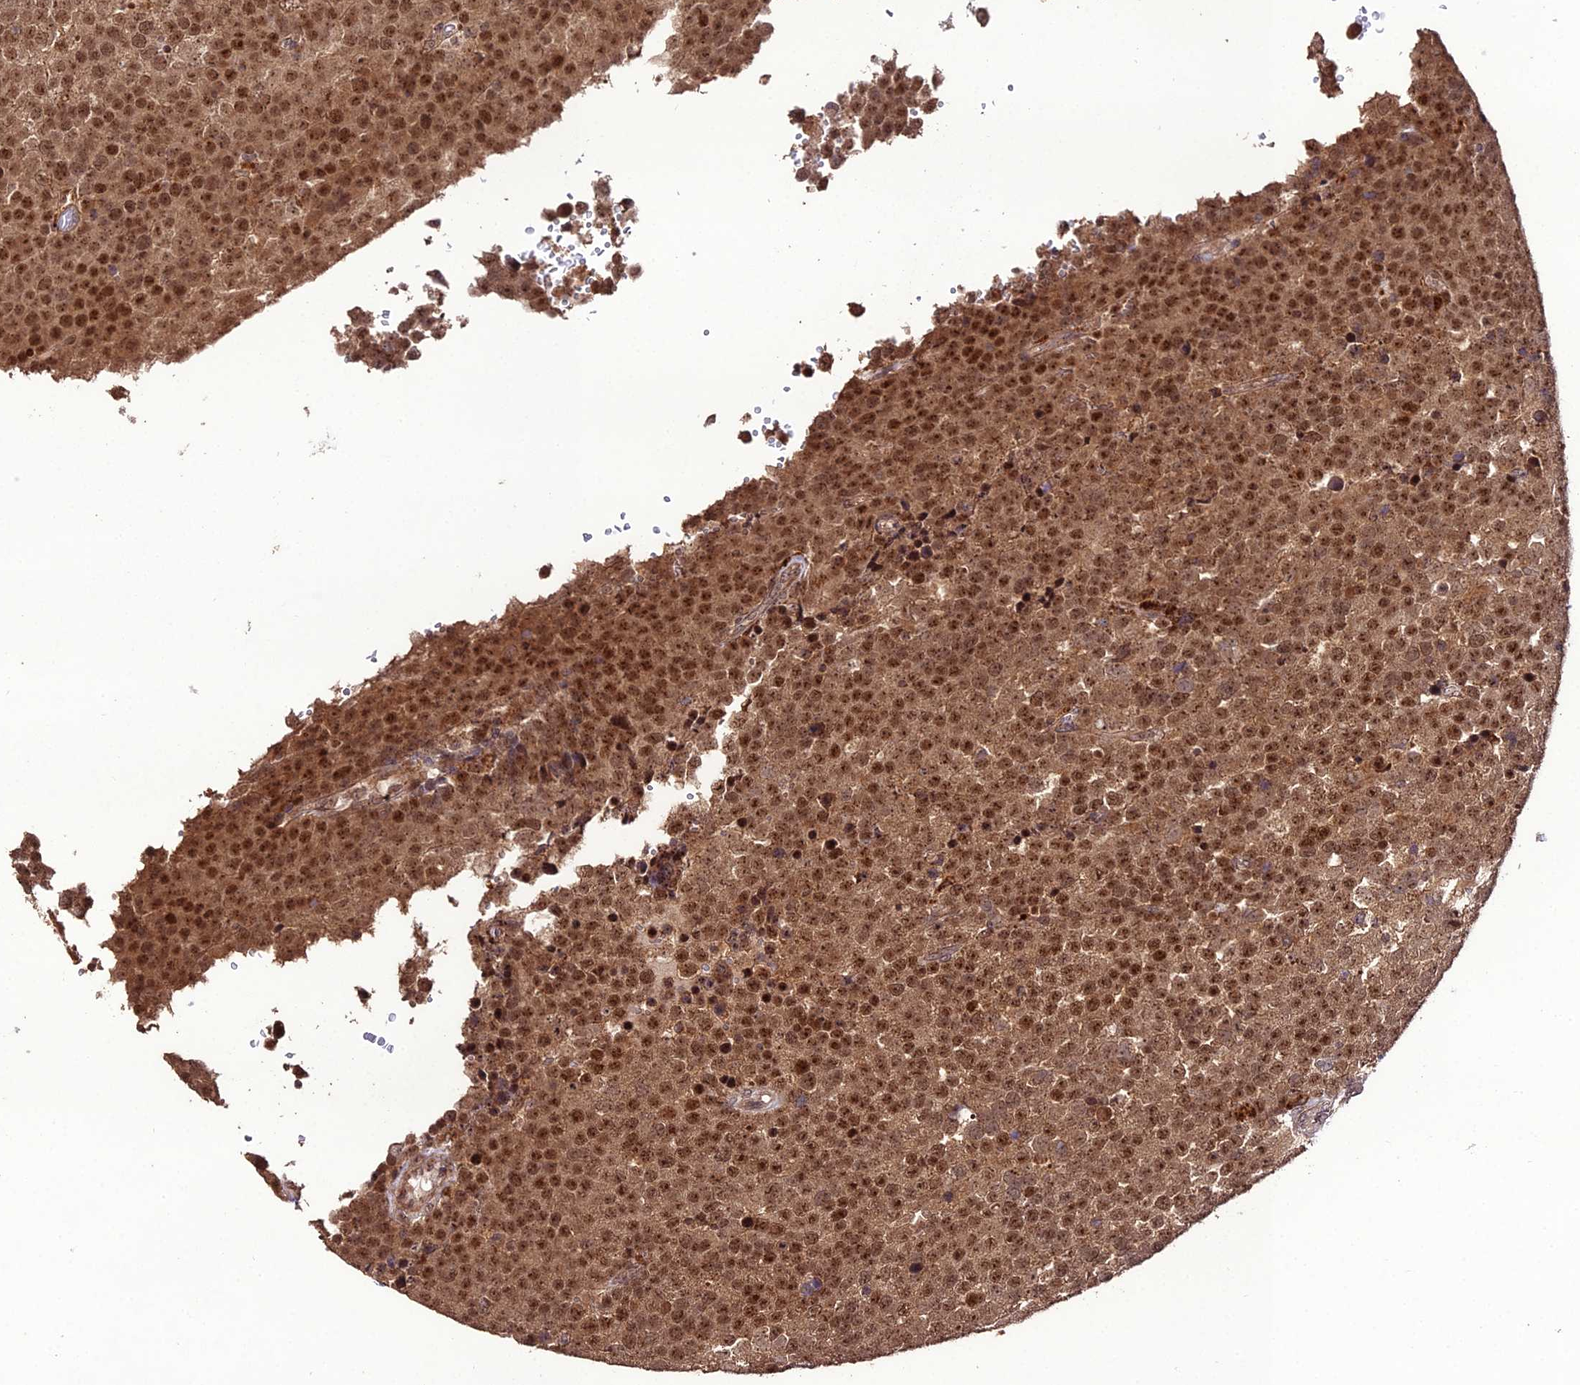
{"staining": {"intensity": "moderate", "quantity": ">75%", "location": "cytoplasmic/membranous,nuclear"}, "tissue": "testis cancer", "cell_type": "Tumor cells", "image_type": "cancer", "snomed": [{"axis": "morphology", "description": "Seminoma, NOS"}, {"axis": "topography", "description": "Testis"}], "caption": "Immunohistochemical staining of testis seminoma demonstrates medium levels of moderate cytoplasmic/membranous and nuclear expression in about >75% of tumor cells.", "gene": "ZNF766", "patient": {"sex": "male", "age": 71}}